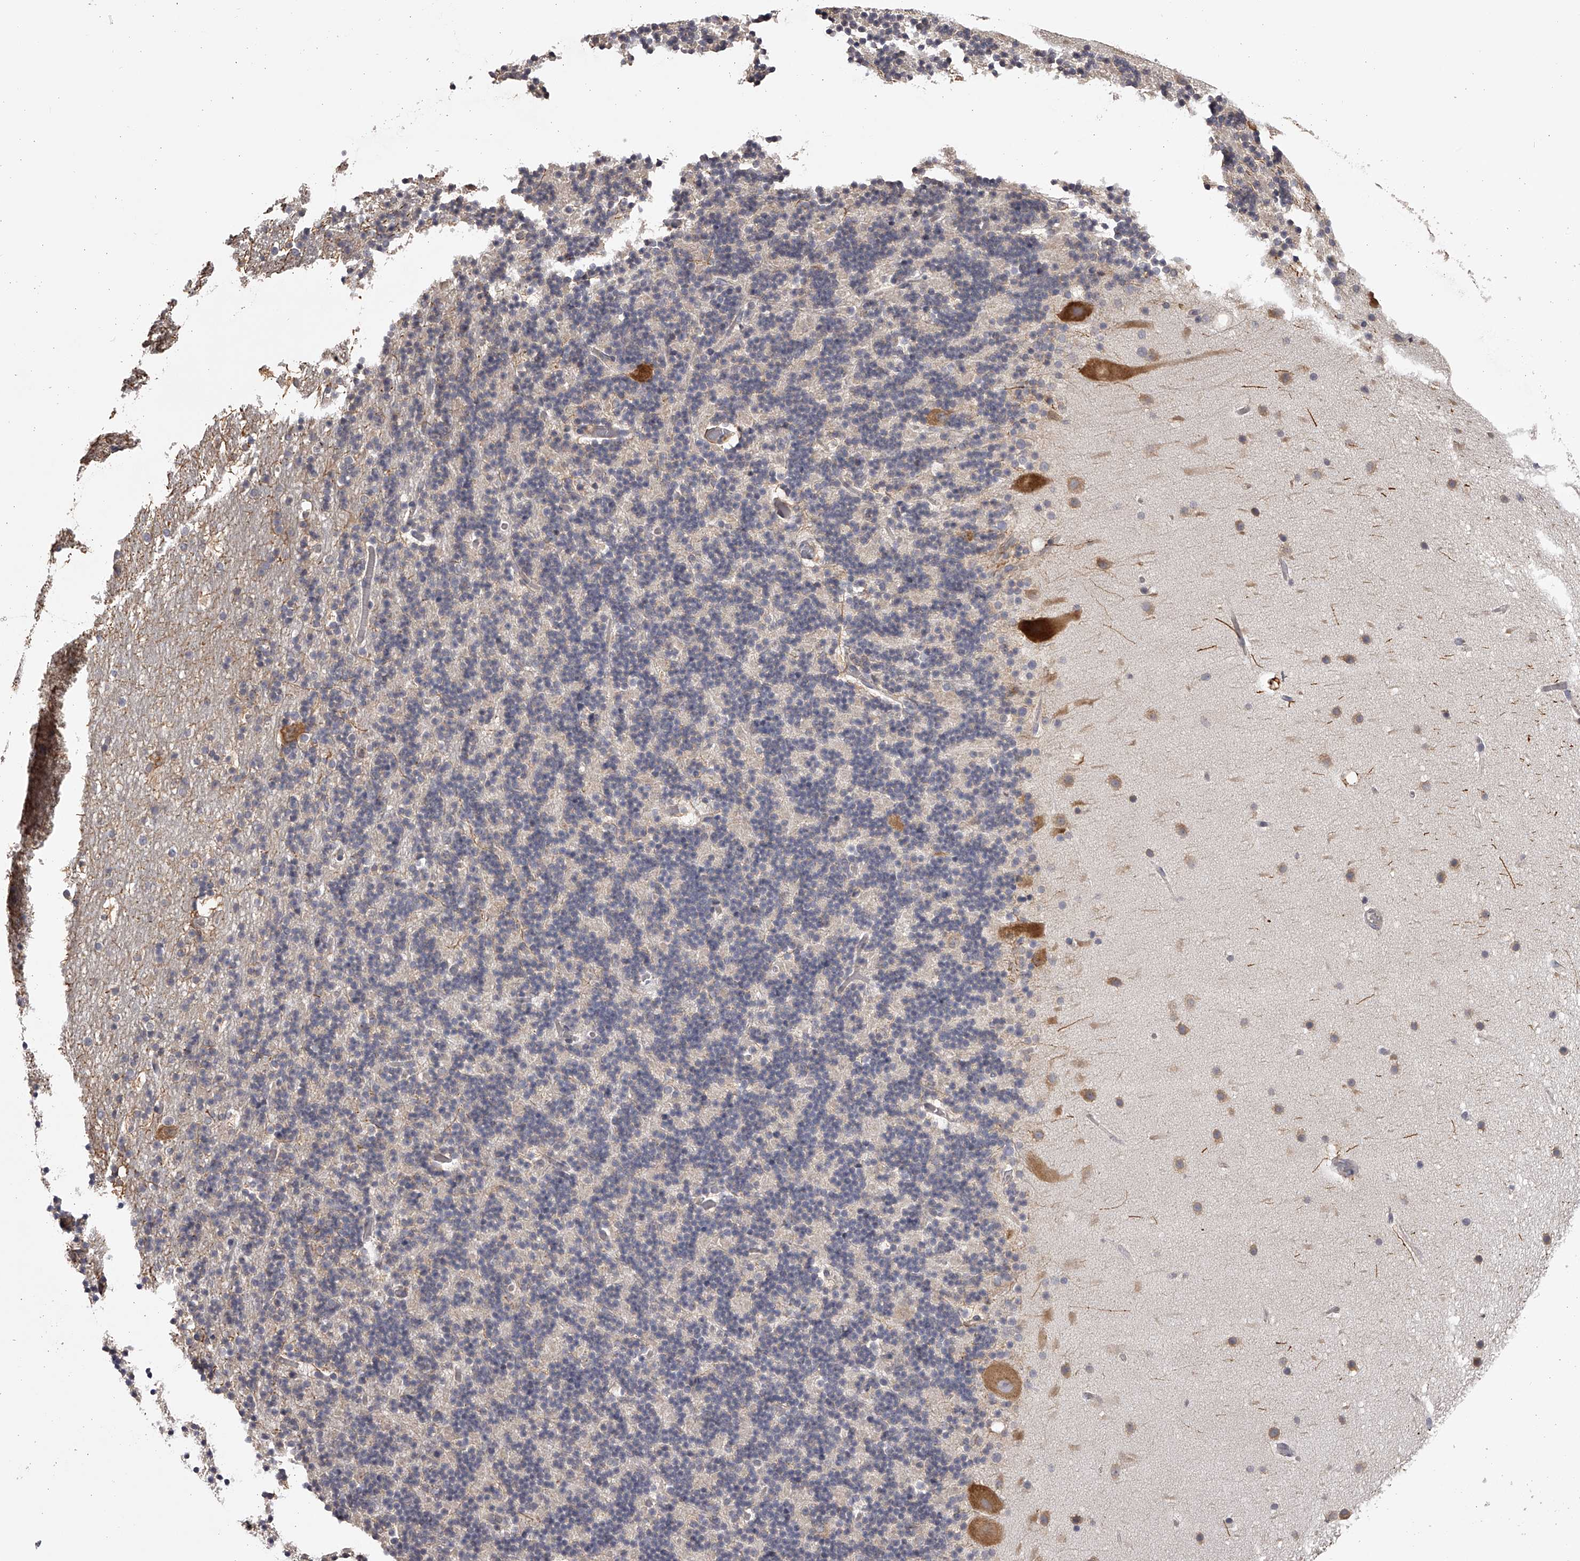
{"staining": {"intensity": "negative", "quantity": "none", "location": "none"}, "tissue": "cerebellum", "cell_type": "Cells in granular layer", "image_type": "normal", "snomed": [{"axis": "morphology", "description": "Normal tissue, NOS"}, {"axis": "topography", "description": "Cerebellum"}], "caption": "Protein analysis of benign cerebellum demonstrates no significant expression in cells in granular layer. (DAB (3,3'-diaminobenzidine) IHC with hematoxylin counter stain).", "gene": "TNN", "patient": {"sex": "male", "age": 57}}